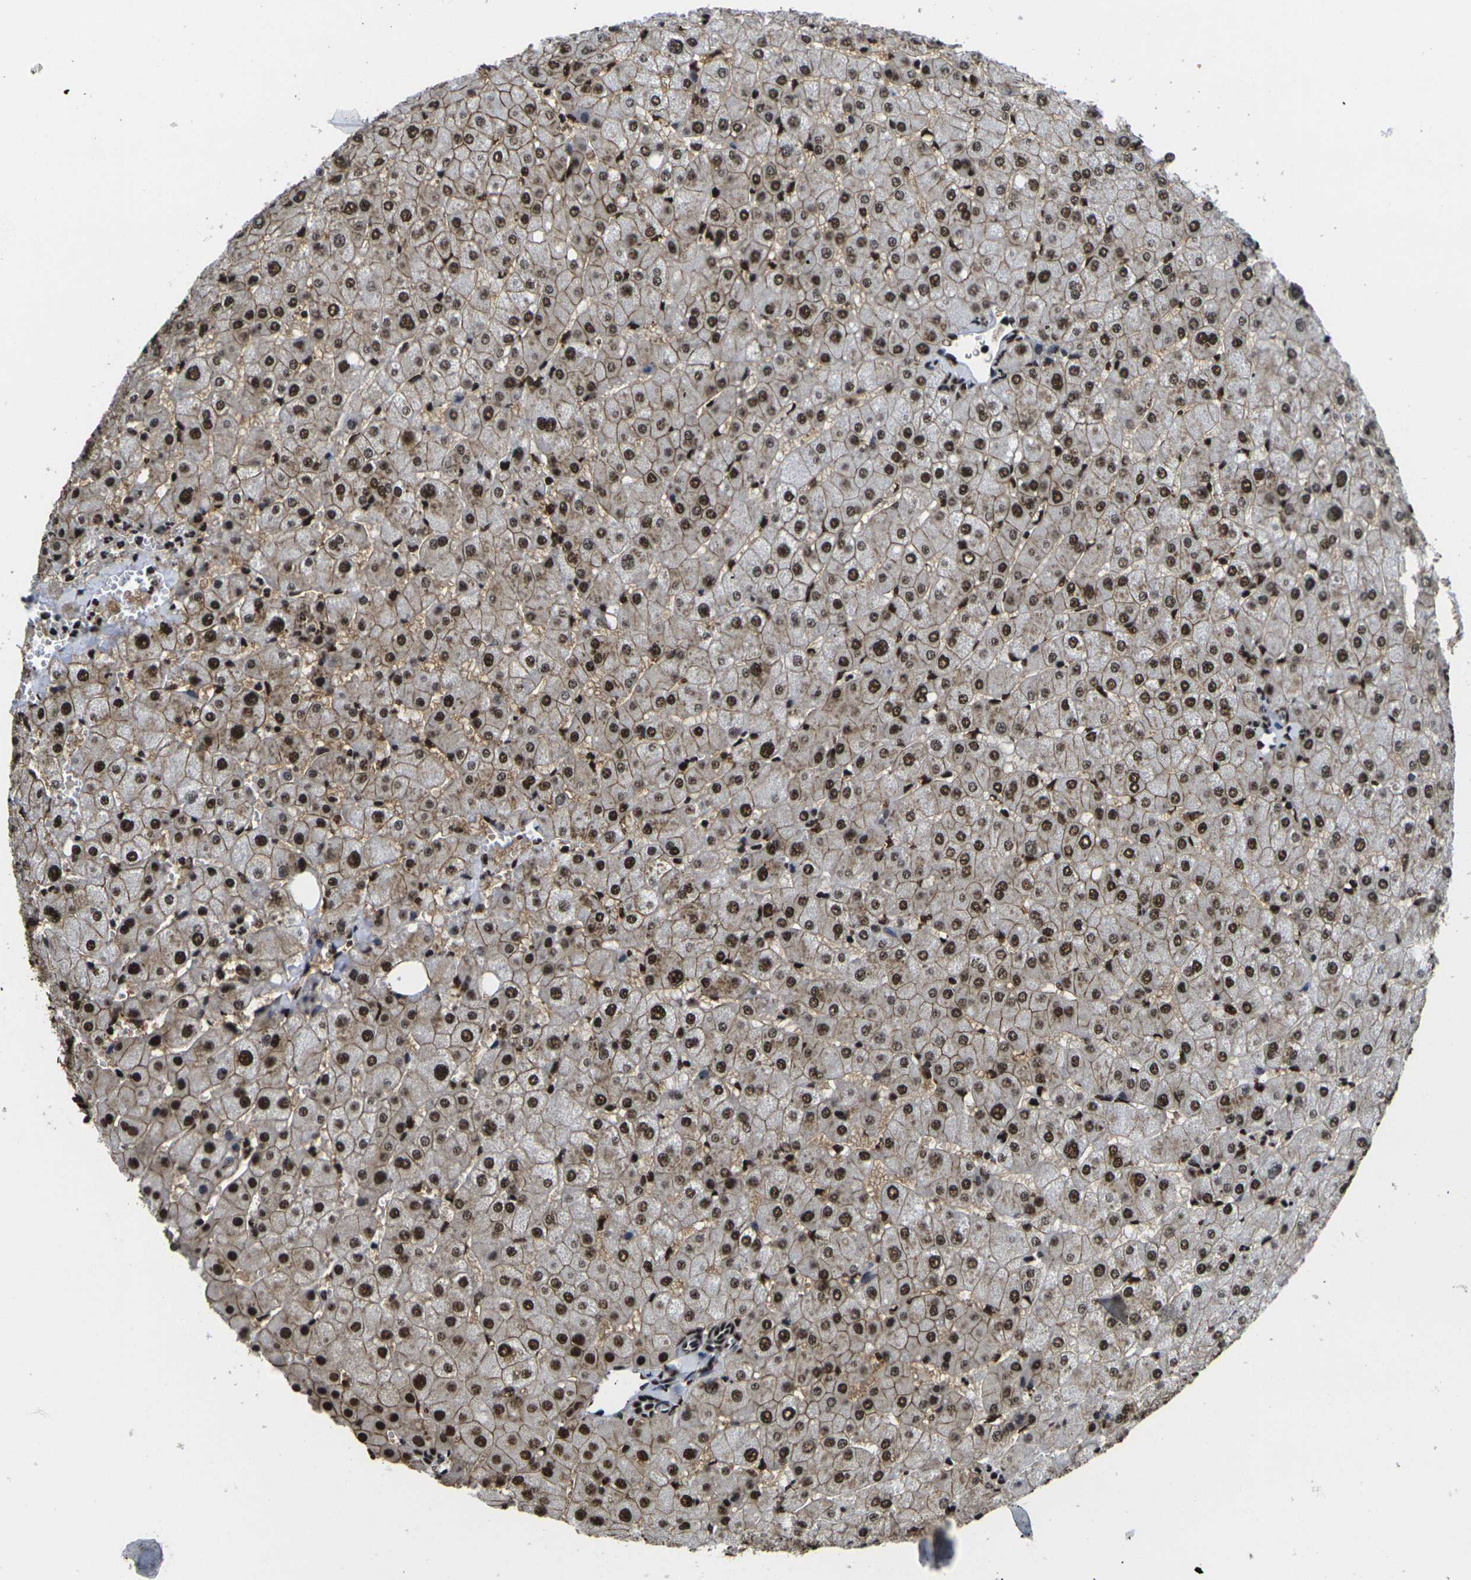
{"staining": {"intensity": "strong", "quantity": ">75%", "location": "nuclear"}, "tissue": "liver", "cell_type": "Cholangiocytes", "image_type": "normal", "snomed": [{"axis": "morphology", "description": "Normal tissue, NOS"}, {"axis": "topography", "description": "Liver"}], "caption": "High-magnification brightfield microscopy of benign liver stained with DAB (3,3'-diaminobenzidine) (brown) and counterstained with hematoxylin (blue). cholangiocytes exhibit strong nuclear positivity is present in approximately>75% of cells. Nuclei are stained in blue.", "gene": "SMARCC1", "patient": {"sex": "male", "age": 55}}